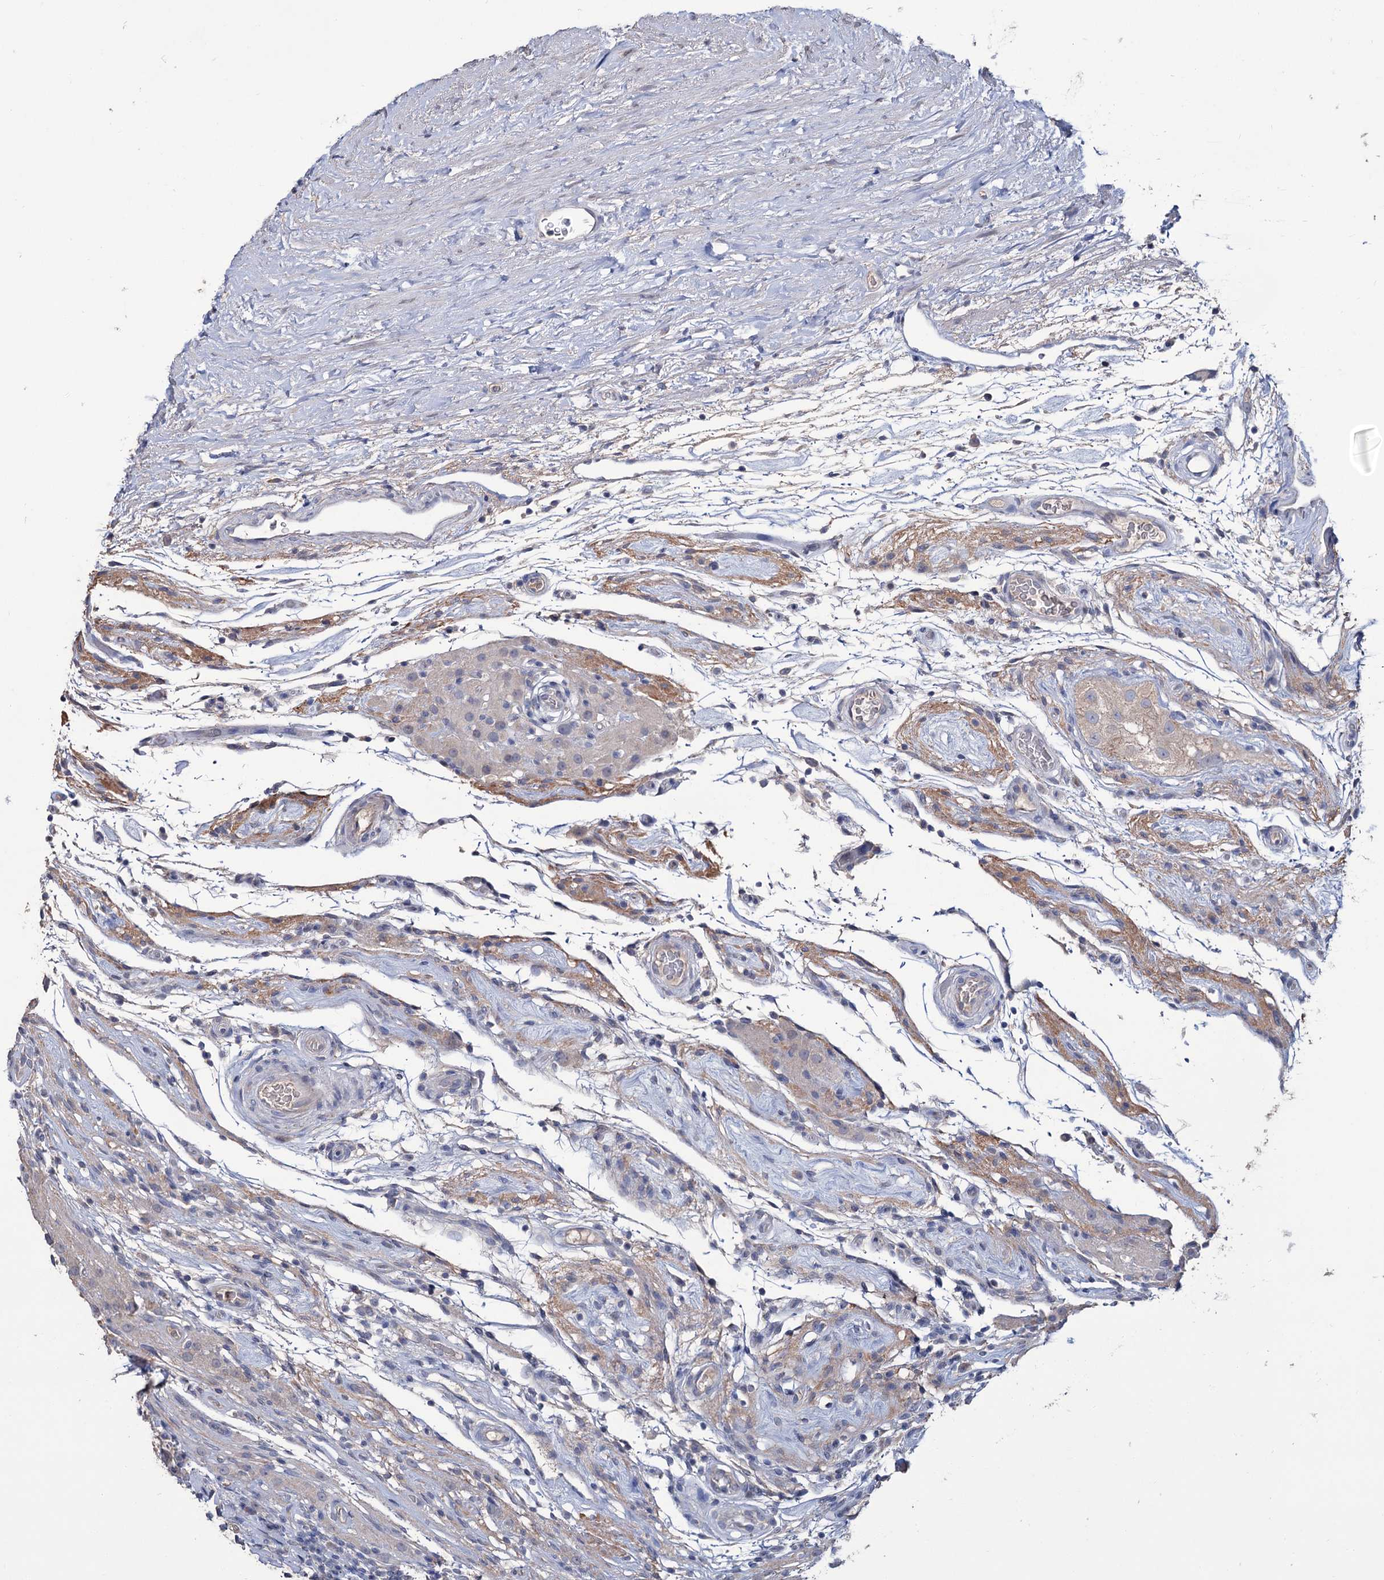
{"staining": {"intensity": "negative", "quantity": "none", "location": "none"}, "tissue": "testis cancer", "cell_type": "Tumor cells", "image_type": "cancer", "snomed": [{"axis": "morphology", "description": "Seminoma, NOS"}, {"axis": "topography", "description": "Testis"}], "caption": "Tumor cells show no significant staining in testis seminoma.", "gene": "EPB41L5", "patient": {"sex": "male", "age": 49}}